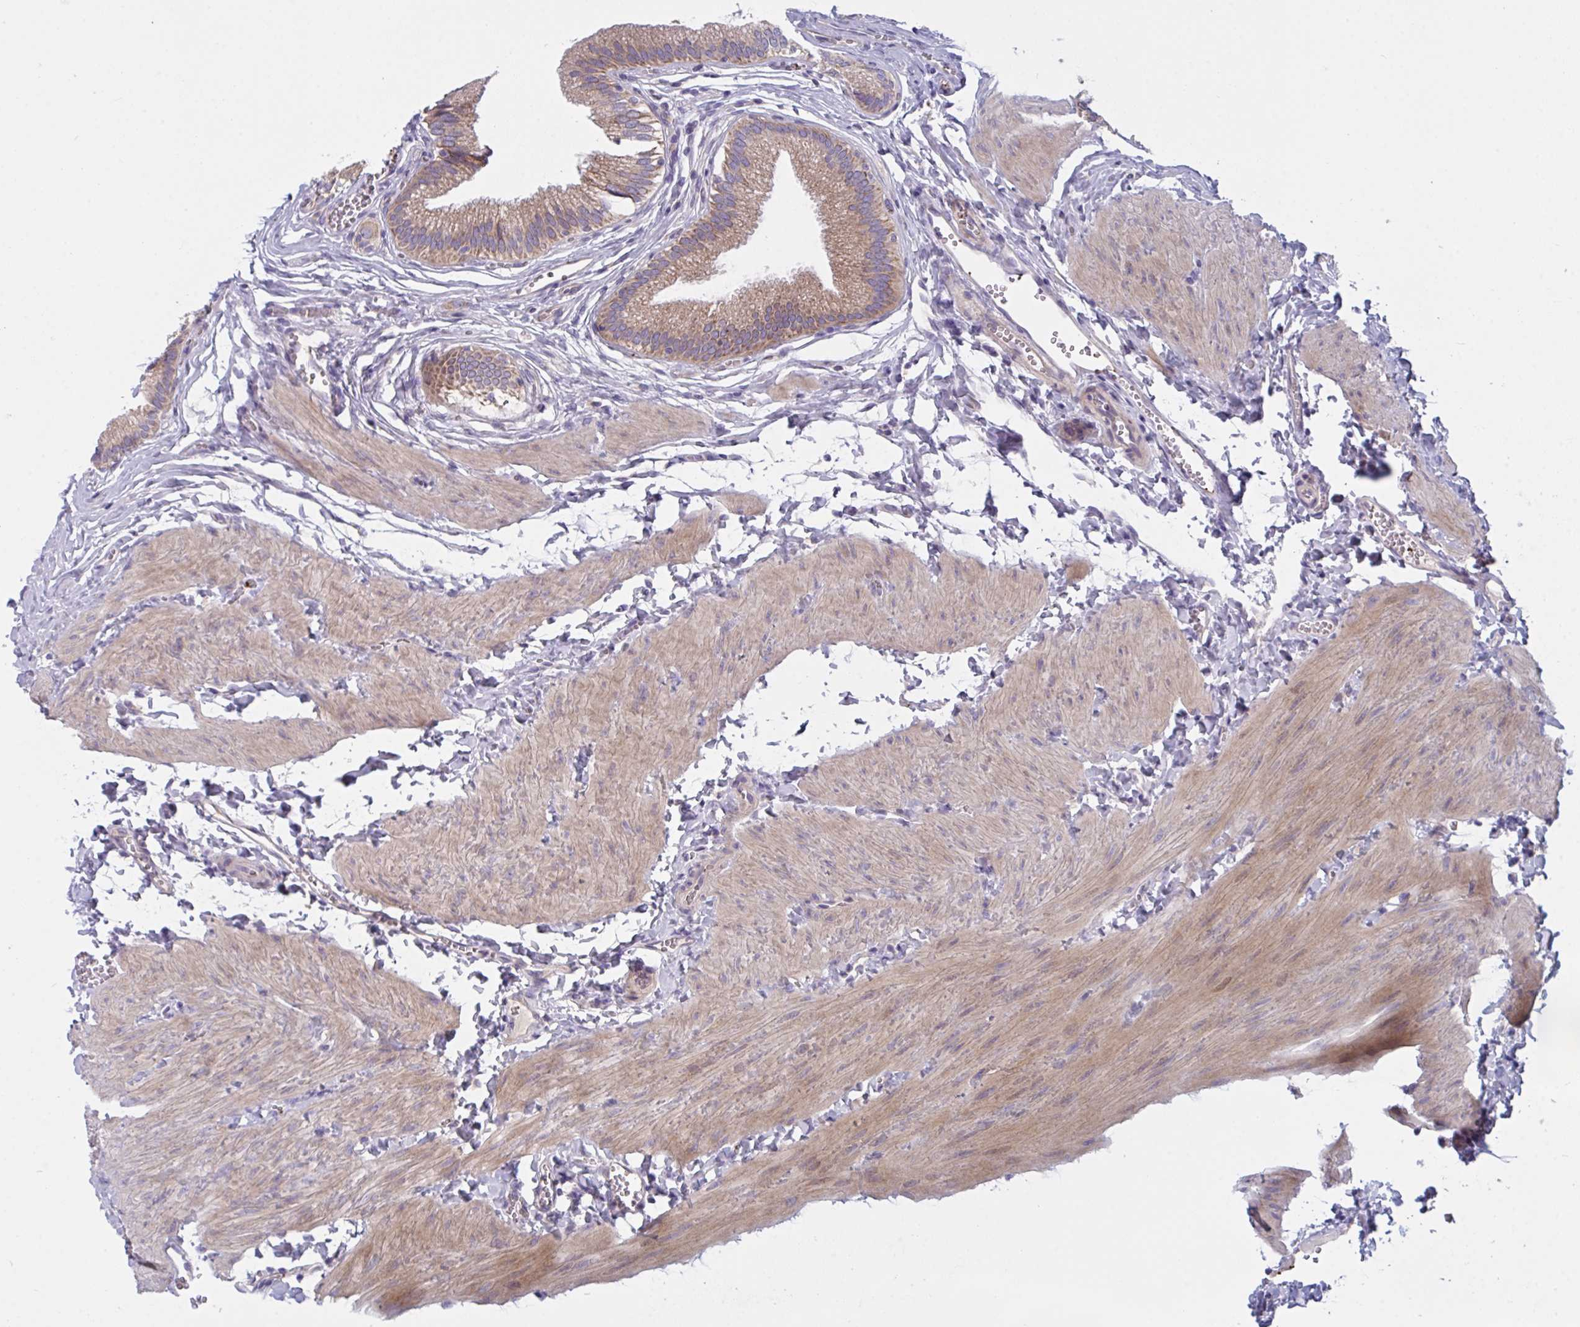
{"staining": {"intensity": "moderate", "quantity": ">75%", "location": "cytoplasmic/membranous"}, "tissue": "gallbladder", "cell_type": "Glandular cells", "image_type": "normal", "snomed": [{"axis": "morphology", "description": "Normal tissue, NOS"}, {"axis": "topography", "description": "Gallbladder"}, {"axis": "topography", "description": "Peripheral nerve tissue"}], "caption": "A brown stain labels moderate cytoplasmic/membranous staining of a protein in glandular cells of benign human gallbladder. The protein is stained brown, and the nuclei are stained in blue (DAB (3,3'-diaminobenzidine) IHC with brightfield microscopy, high magnification).", "gene": "MRPS2", "patient": {"sex": "male", "age": 17}}